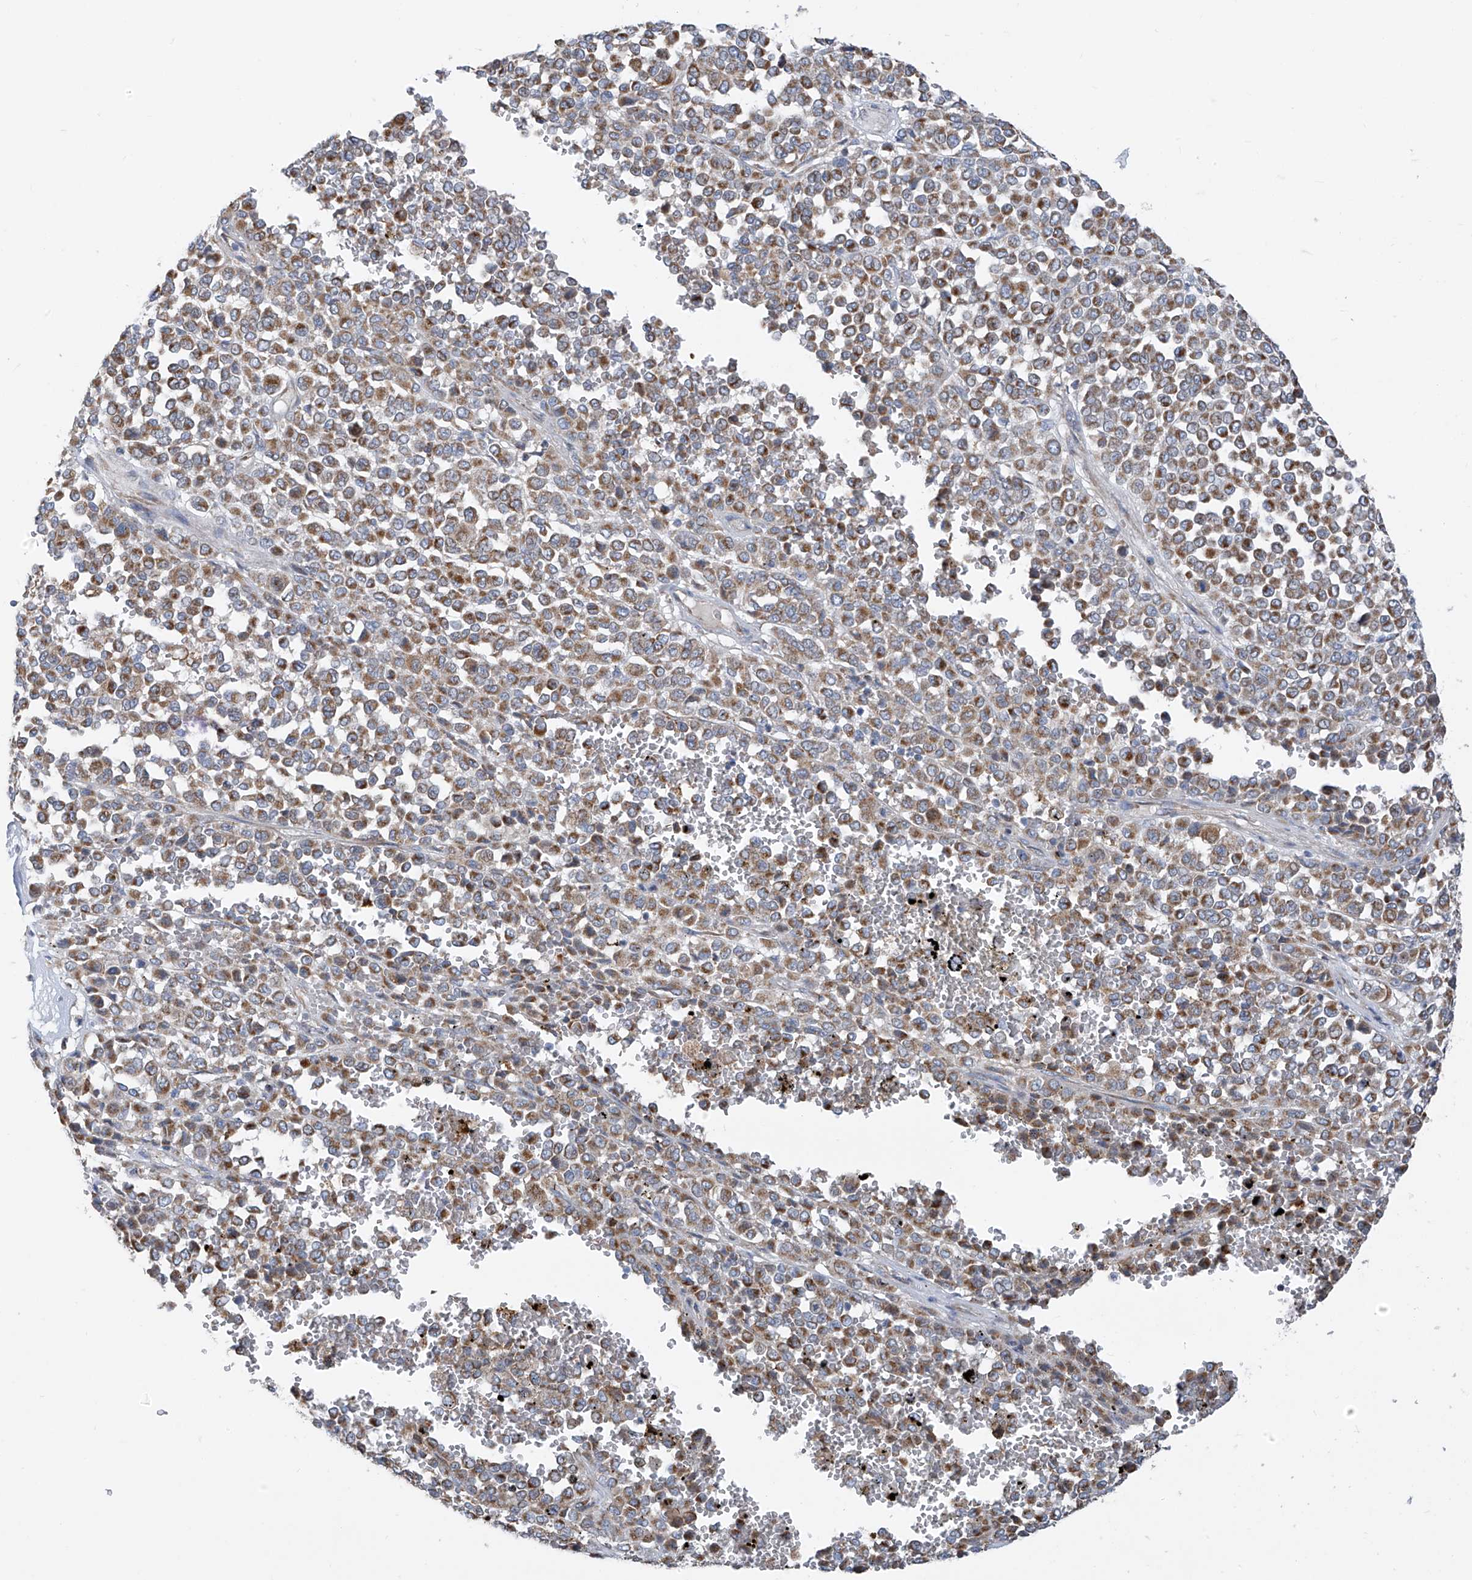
{"staining": {"intensity": "moderate", "quantity": ">75%", "location": "cytoplasmic/membranous"}, "tissue": "melanoma", "cell_type": "Tumor cells", "image_type": "cancer", "snomed": [{"axis": "morphology", "description": "Malignant melanoma, Metastatic site"}, {"axis": "topography", "description": "Pancreas"}], "caption": "The histopathology image displays staining of melanoma, revealing moderate cytoplasmic/membranous protein positivity (brown color) within tumor cells.", "gene": "EOMES", "patient": {"sex": "female", "age": 30}}